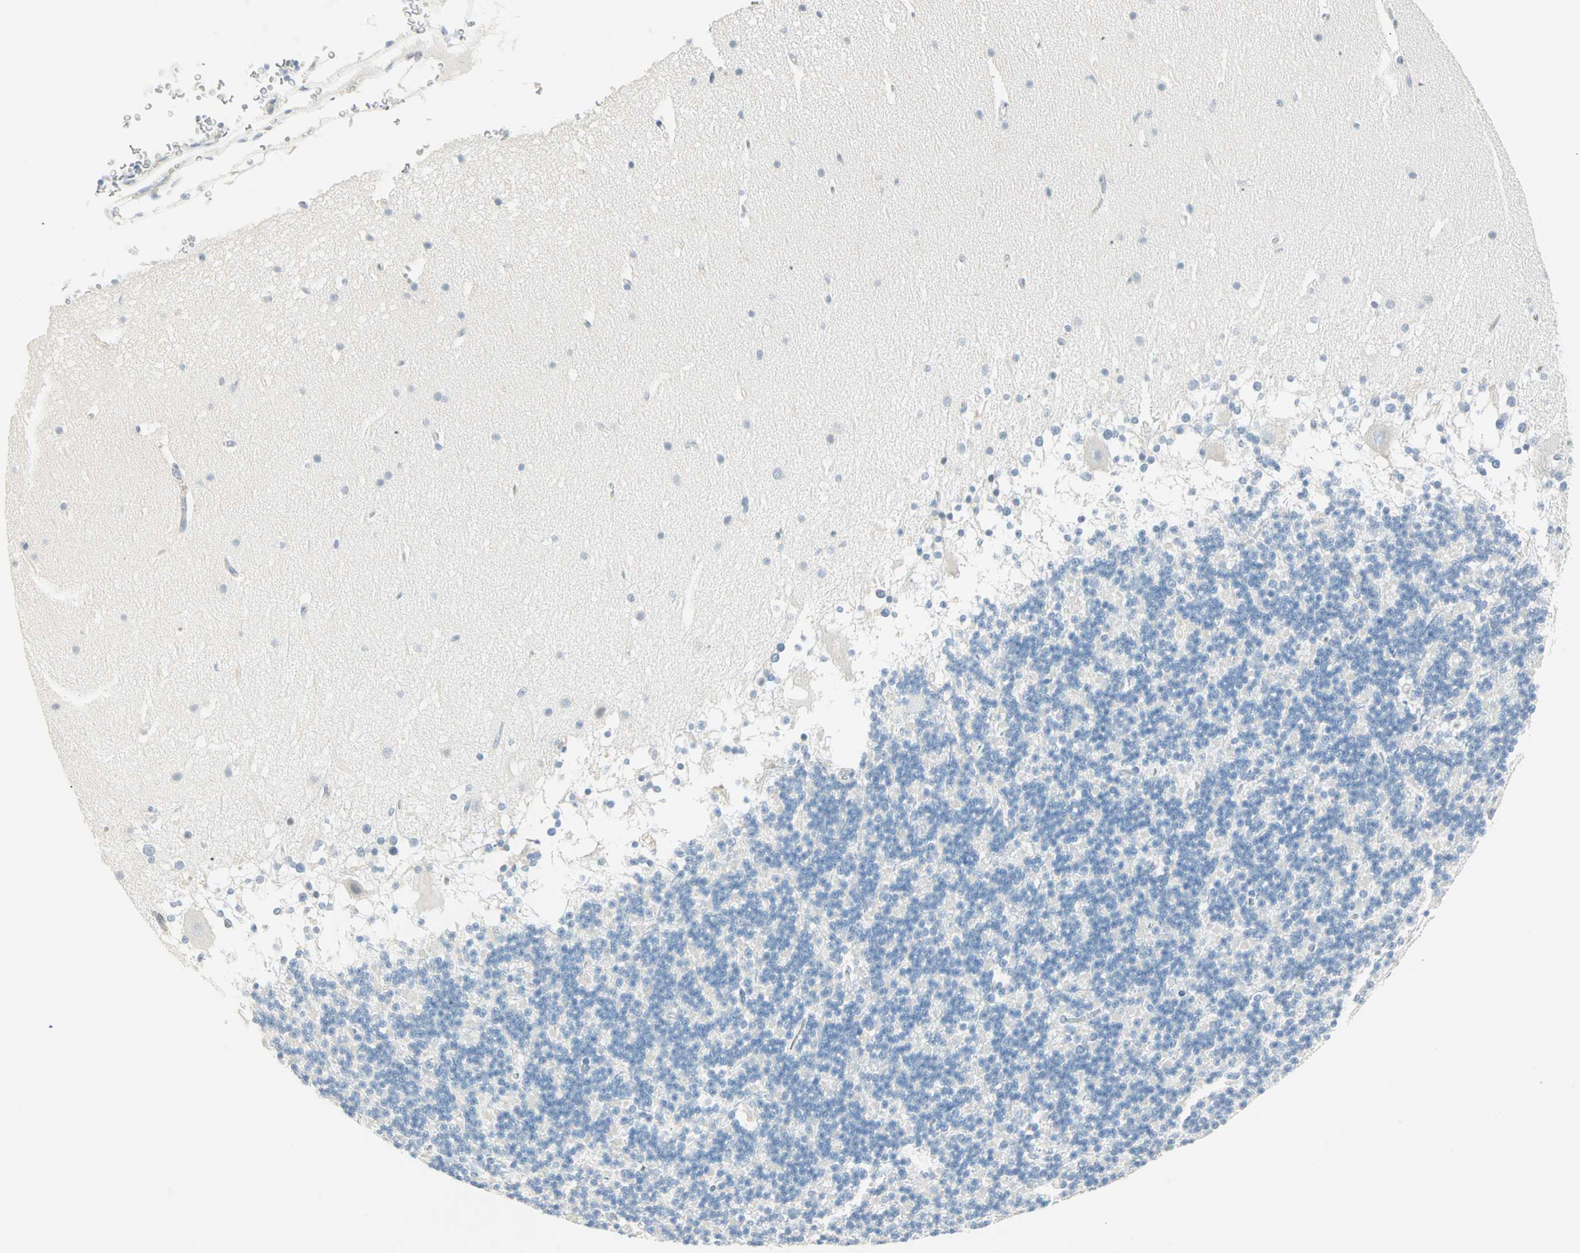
{"staining": {"intensity": "negative", "quantity": "none", "location": "none"}, "tissue": "cerebellum", "cell_type": "Cells in granular layer", "image_type": "normal", "snomed": [{"axis": "morphology", "description": "Normal tissue, NOS"}, {"axis": "topography", "description": "Cerebellum"}], "caption": "A photomicrograph of human cerebellum is negative for staining in cells in granular layer. (DAB immunohistochemistry (IHC) visualized using brightfield microscopy, high magnification).", "gene": "MLLT10", "patient": {"sex": "female", "age": 19}}